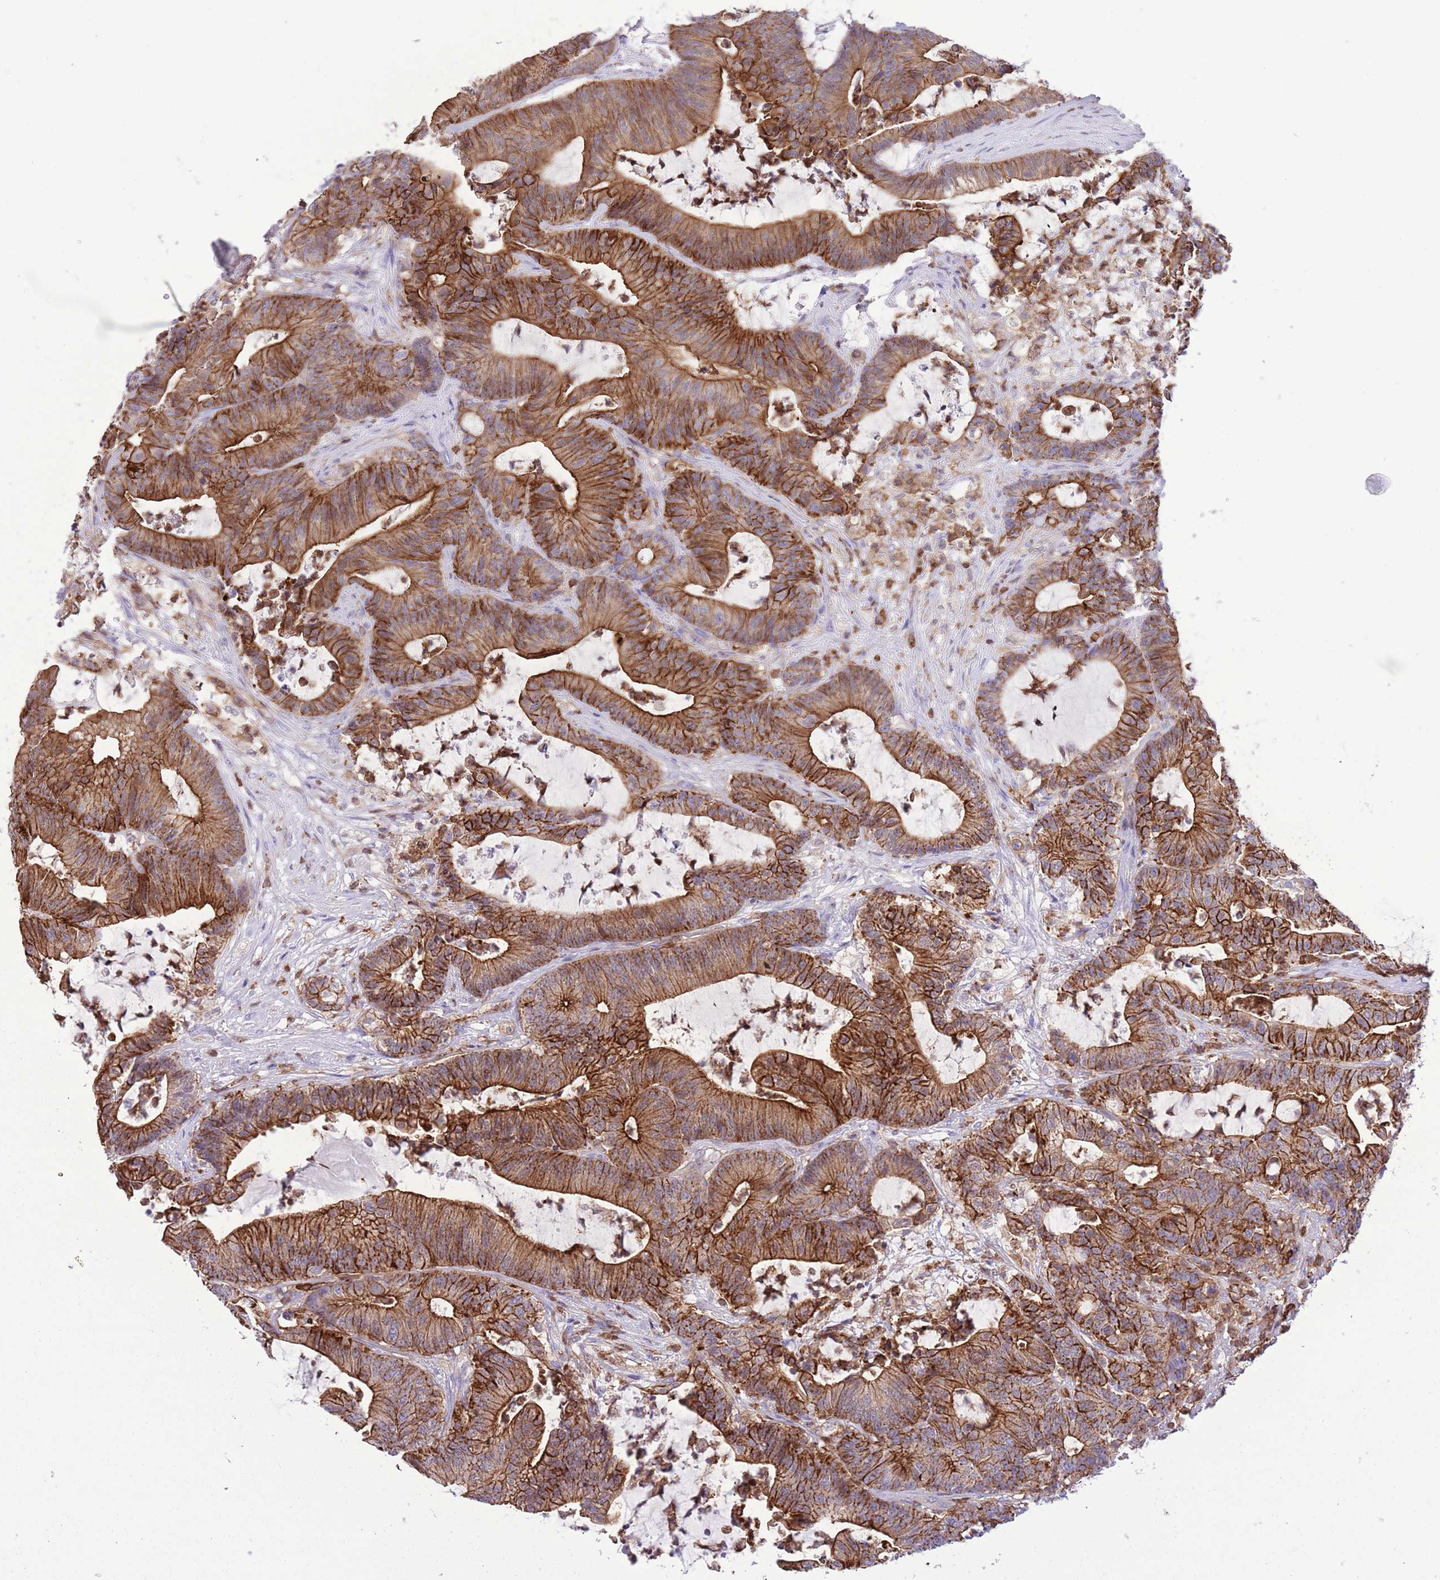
{"staining": {"intensity": "strong", "quantity": ">75%", "location": "cytoplasmic/membranous"}, "tissue": "colorectal cancer", "cell_type": "Tumor cells", "image_type": "cancer", "snomed": [{"axis": "morphology", "description": "Adenocarcinoma, NOS"}, {"axis": "topography", "description": "Colon"}], "caption": "This micrograph demonstrates immunohistochemistry (IHC) staining of colorectal adenocarcinoma, with high strong cytoplasmic/membranous expression in approximately >75% of tumor cells.", "gene": "EFHD2", "patient": {"sex": "female", "age": 84}}